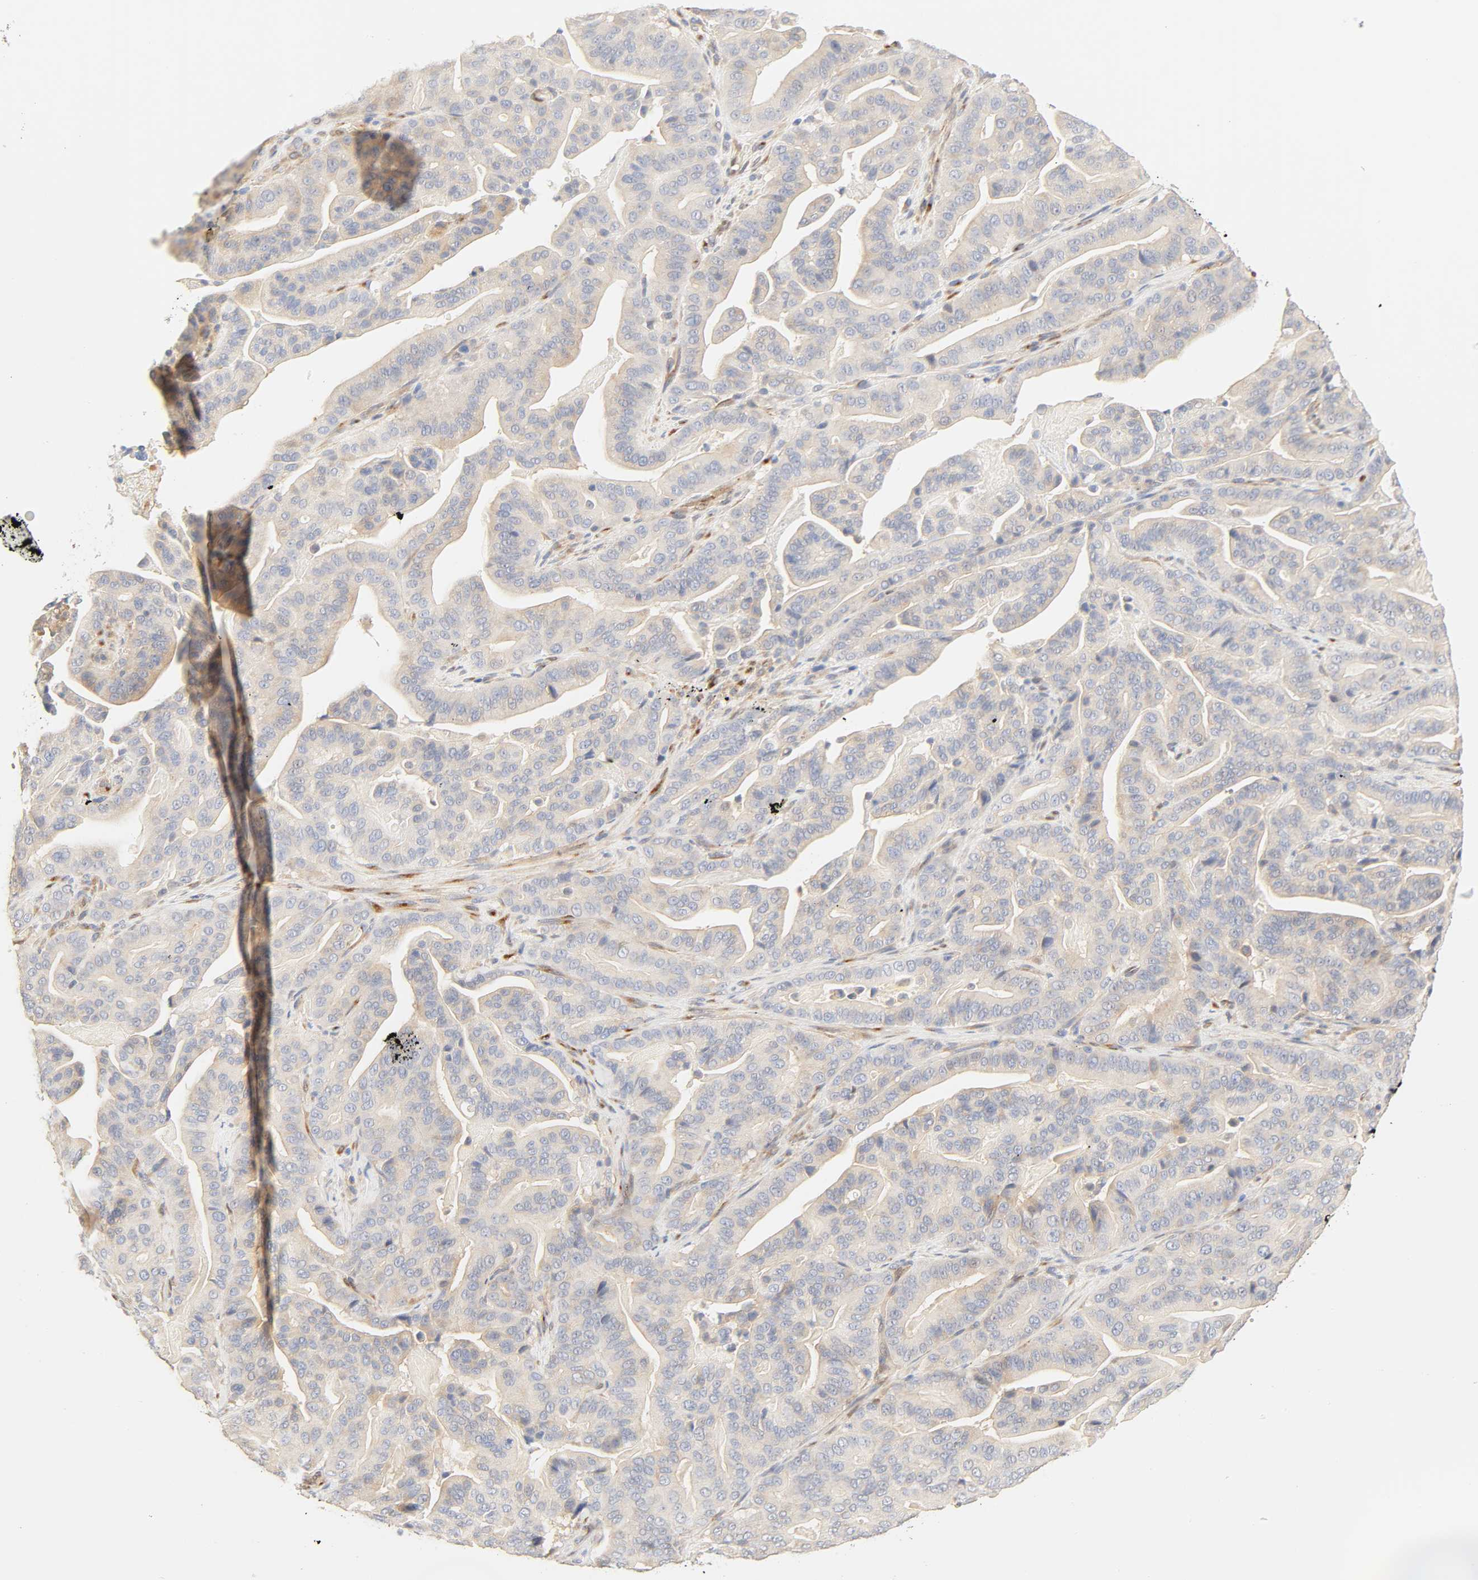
{"staining": {"intensity": "negative", "quantity": "none", "location": "none"}, "tissue": "pancreatic cancer", "cell_type": "Tumor cells", "image_type": "cancer", "snomed": [{"axis": "morphology", "description": "Adenocarcinoma, NOS"}, {"axis": "topography", "description": "Pancreas"}], "caption": "DAB immunohistochemical staining of pancreatic adenocarcinoma displays no significant positivity in tumor cells.", "gene": "BORCS8-MEF2B", "patient": {"sex": "male", "age": 63}}